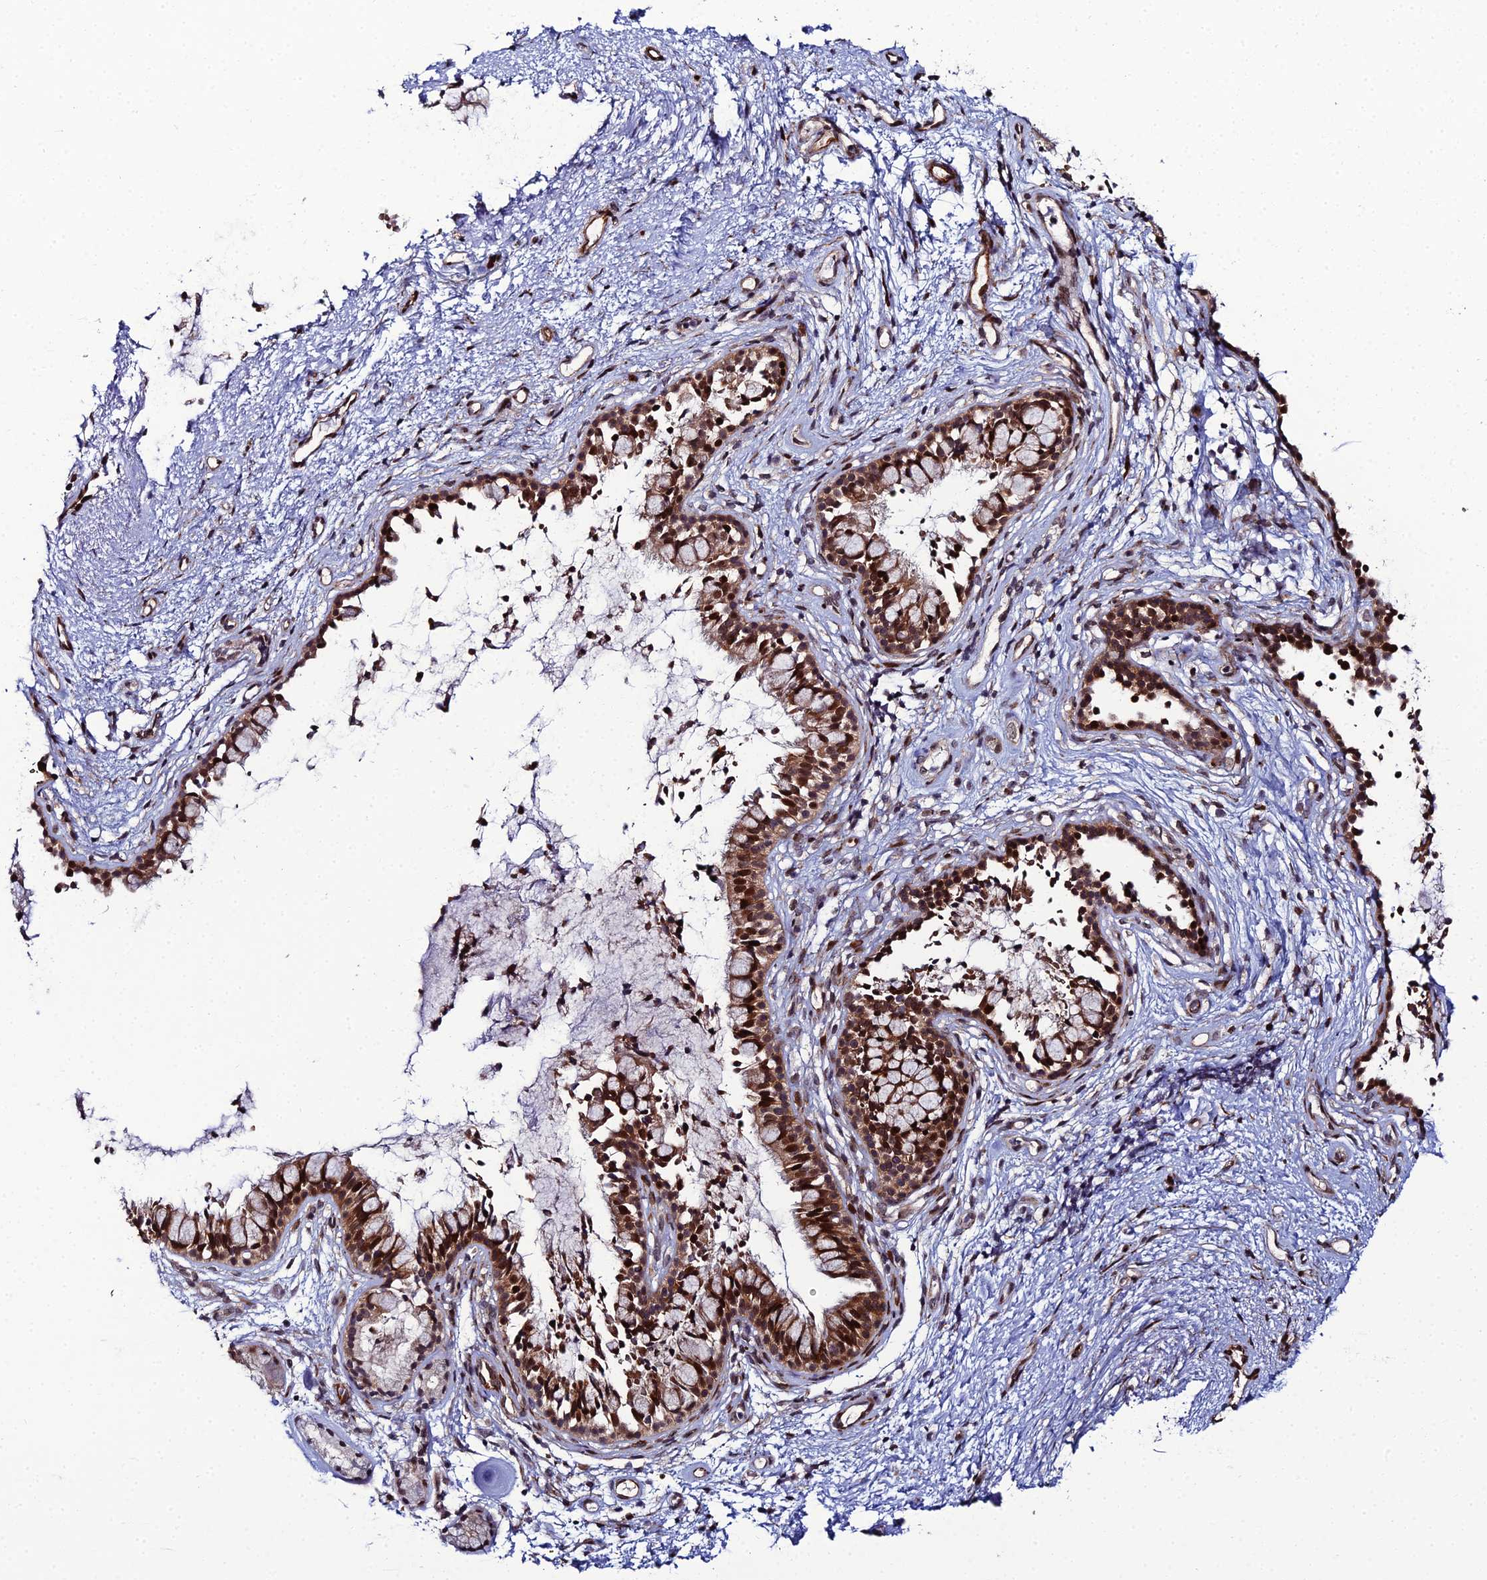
{"staining": {"intensity": "strong", "quantity": ">75%", "location": "cytoplasmic/membranous,nuclear"}, "tissue": "nasopharynx", "cell_type": "Respiratory epithelial cells", "image_type": "normal", "snomed": [{"axis": "morphology", "description": "Normal tissue, NOS"}, {"axis": "topography", "description": "Nasopharynx"}], "caption": "Nasopharynx stained for a protein displays strong cytoplasmic/membranous,nuclear positivity in respiratory epithelial cells. The staining was performed using DAB (3,3'-diaminobenzidine), with brown indicating positive protein expression. Nuclei are stained blue with hematoxylin.", "gene": "ZNF668", "patient": {"sex": "male", "age": 82}}